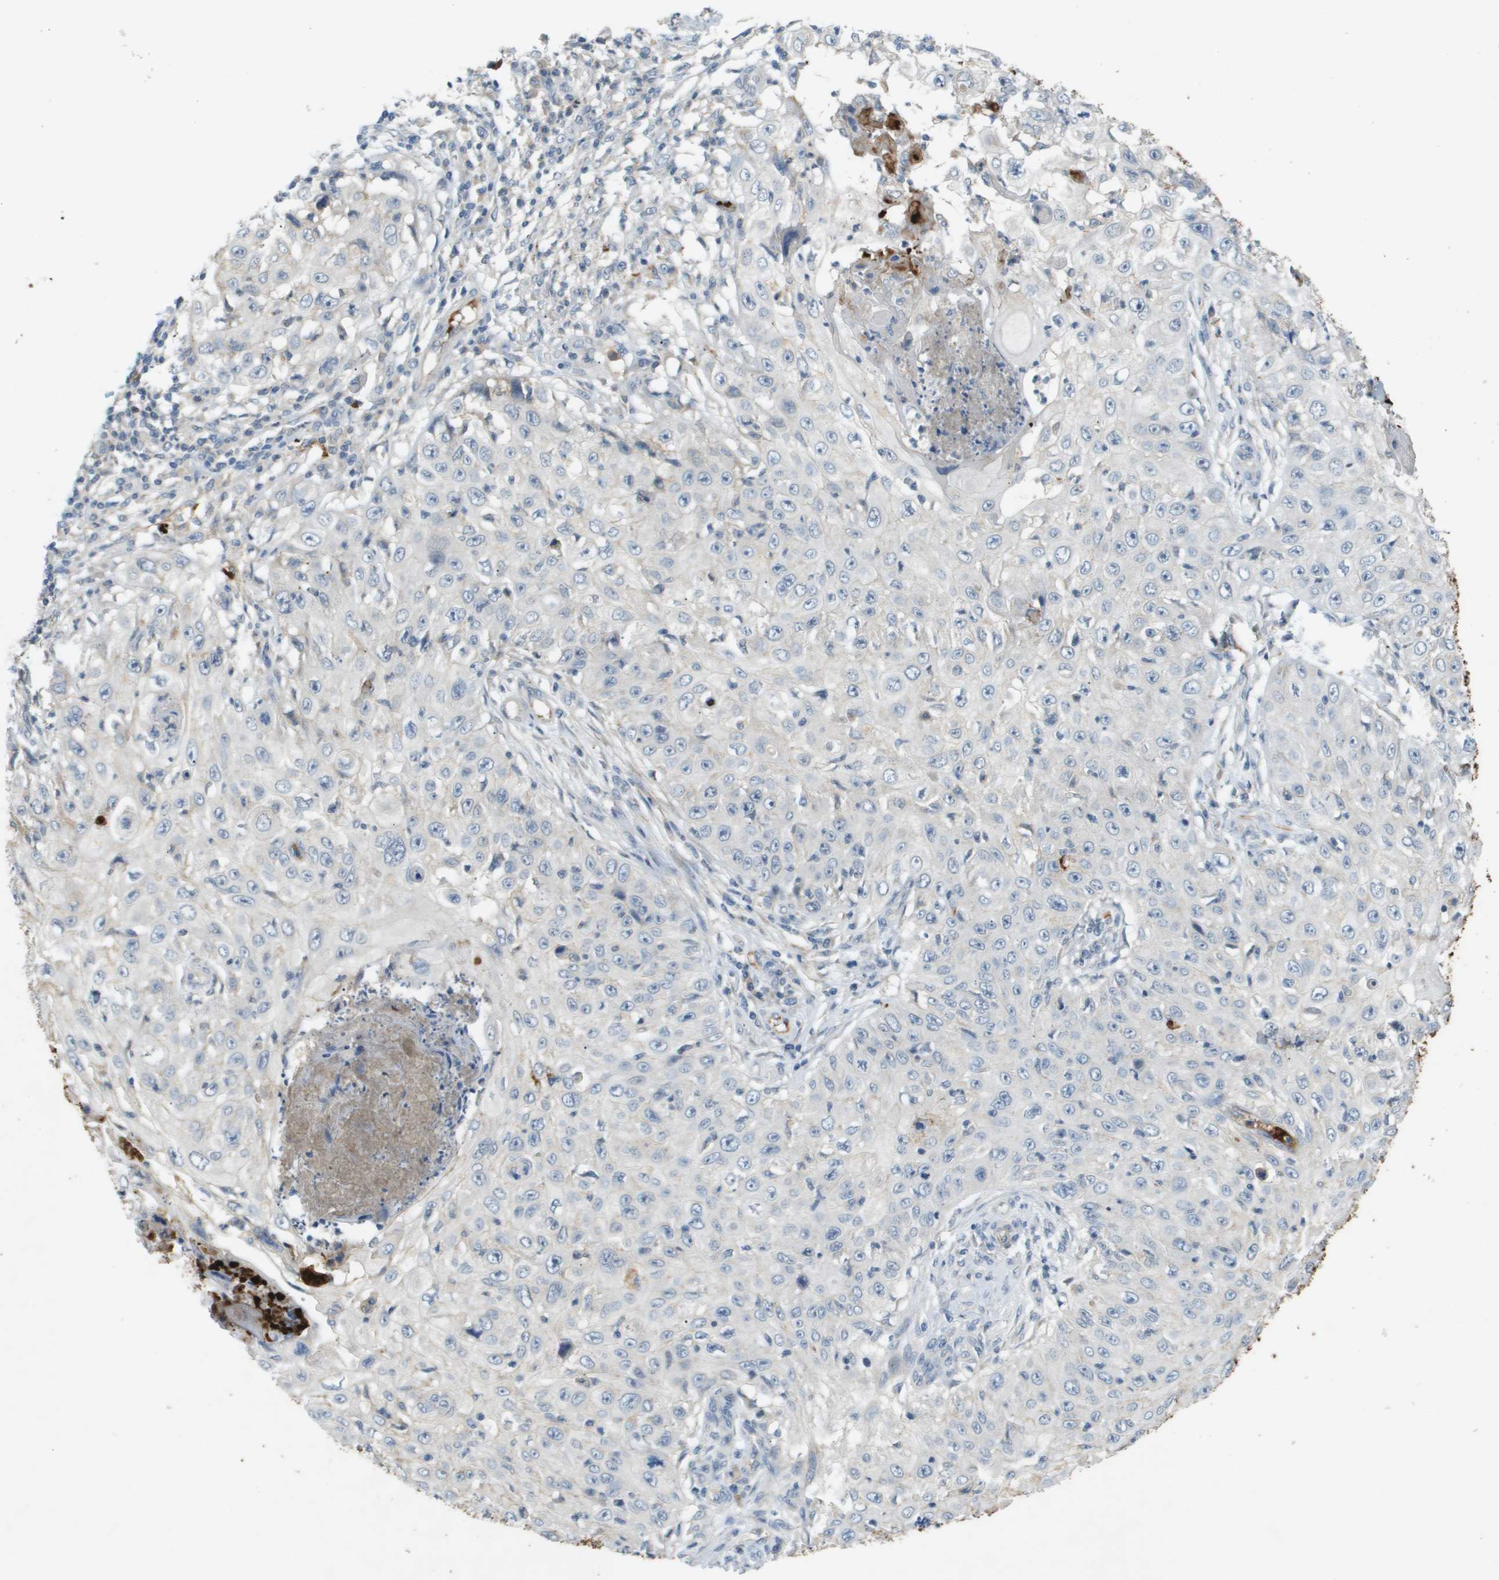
{"staining": {"intensity": "negative", "quantity": "none", "location": "none"}, "tissue": "skin cancer", "cell_type": "Tumor cells", "image_type": "cancer", "snomed": [{"axis": "morphology", "description": "Squamous cell carcinoma, NOS"}, {"axis": "topography", "description": "Skin"}], "caption": "Tumor cells are negative for protein expression in human skin cancer (squamous cell carcinoma). (Stains: DAB (3,3'-diaminobenzidine) immunohistochemistry (IHC) with hematoxylin counter stain, Microscopy: brightfield microscopy at high magnification).", "gene": "VTN", "patient": {"sex": "male", "age": 86}}